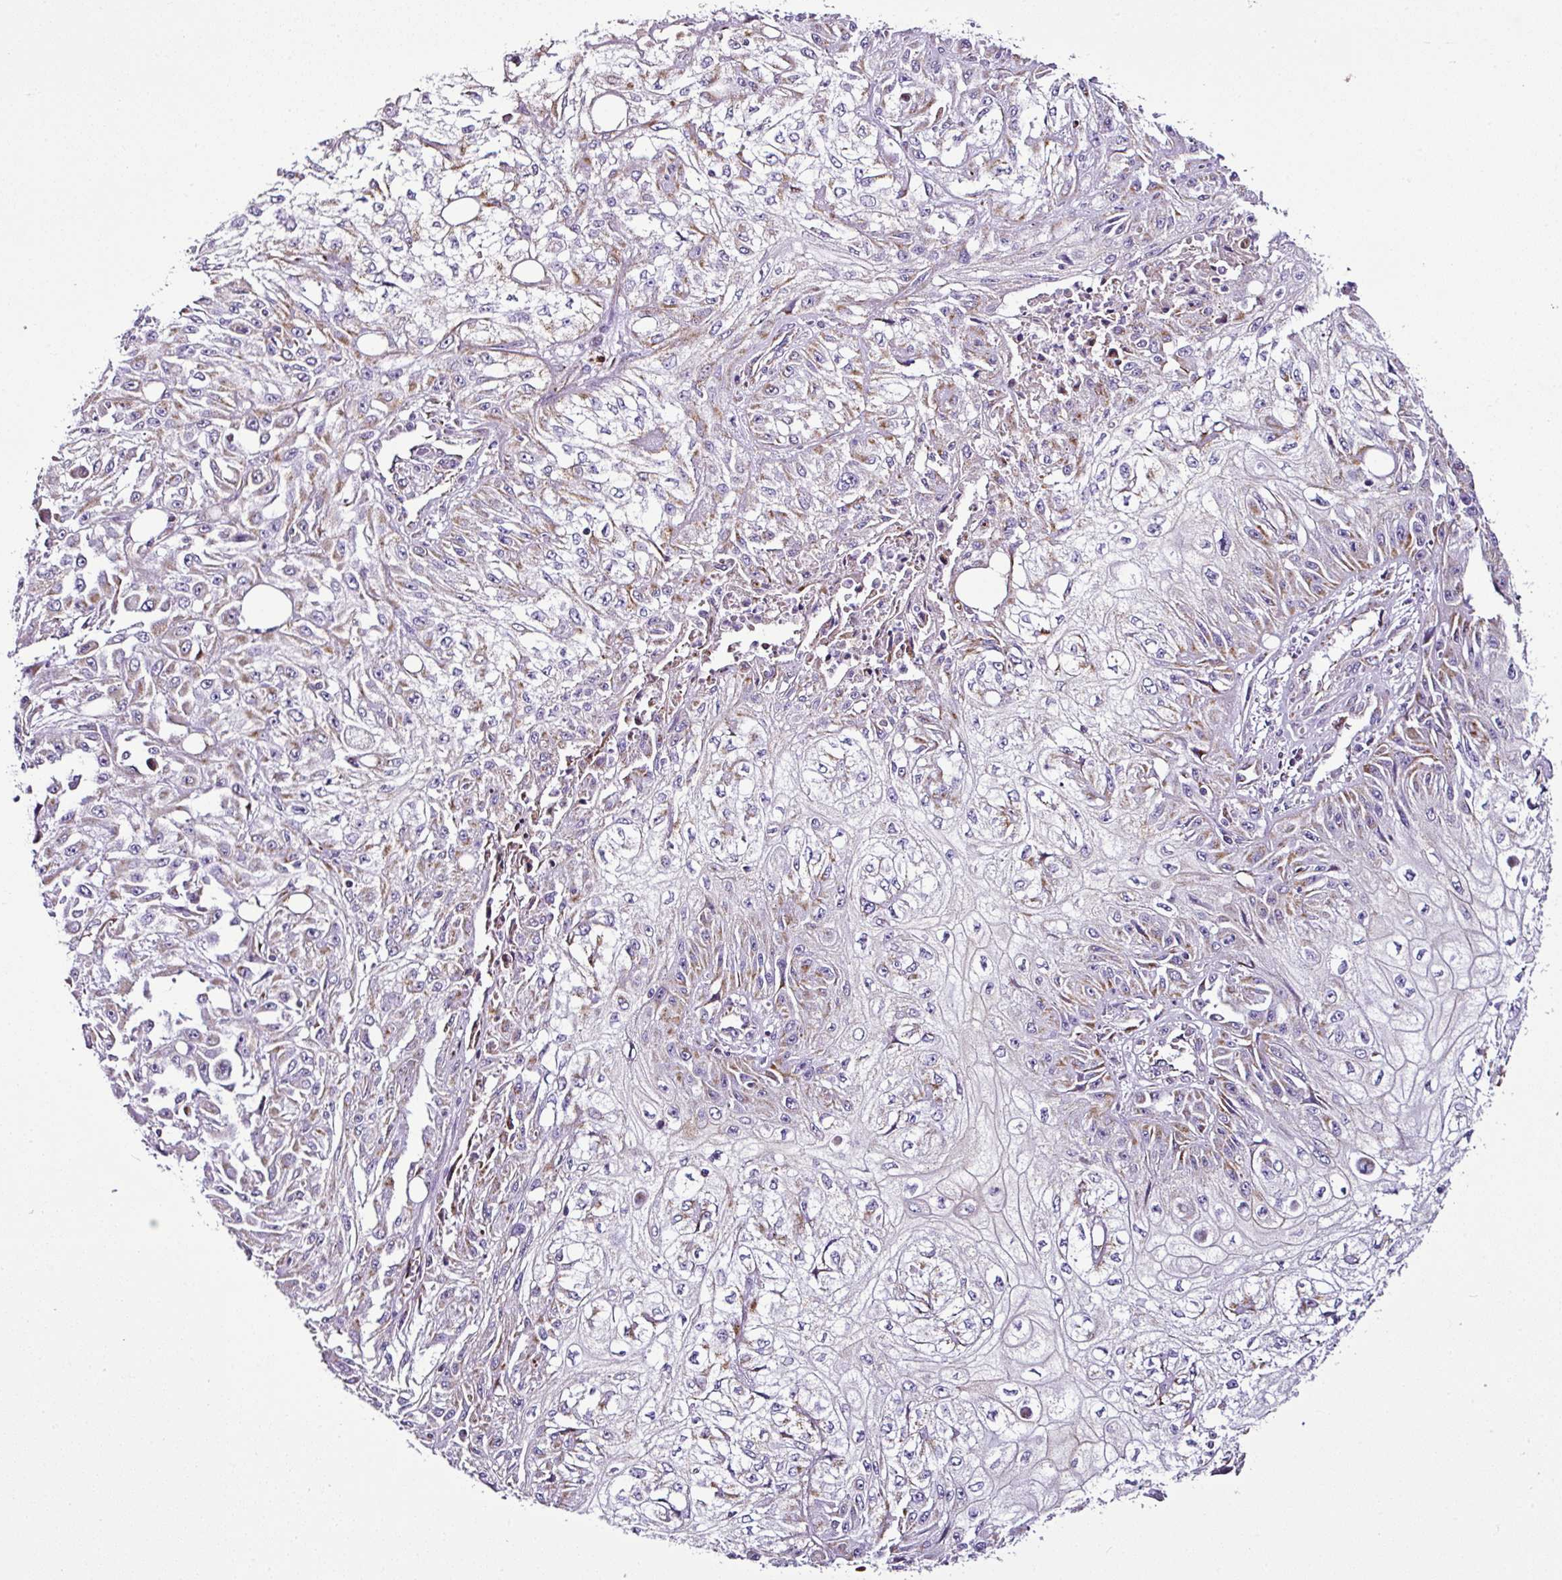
{"staining": {"intensity": "weak", "quantity": "25%-75%", "location": "cytoplasmic/membranous"}, "tissue": "skin cancer", "cell_type": "Tumor cells", "image_type": "cancer", "snomed": [{"axis": "morphology", "description": "Squamous cell carcinoma, NOS"}, {"axis": "morphology", "description": "Squamous cell carcinoma, metastatic, NOS"}, {"axis": "topography", "description": "Skin"}, {"axis": "topography", "description": "Lymph node"}], "caption": "A brown stain shows weak cytoplasmic/membranous expression of a protein in human skin cancer tumor cells.", "gene": "DPAGT1", "patient": {"sex": "male", "age": 75}}